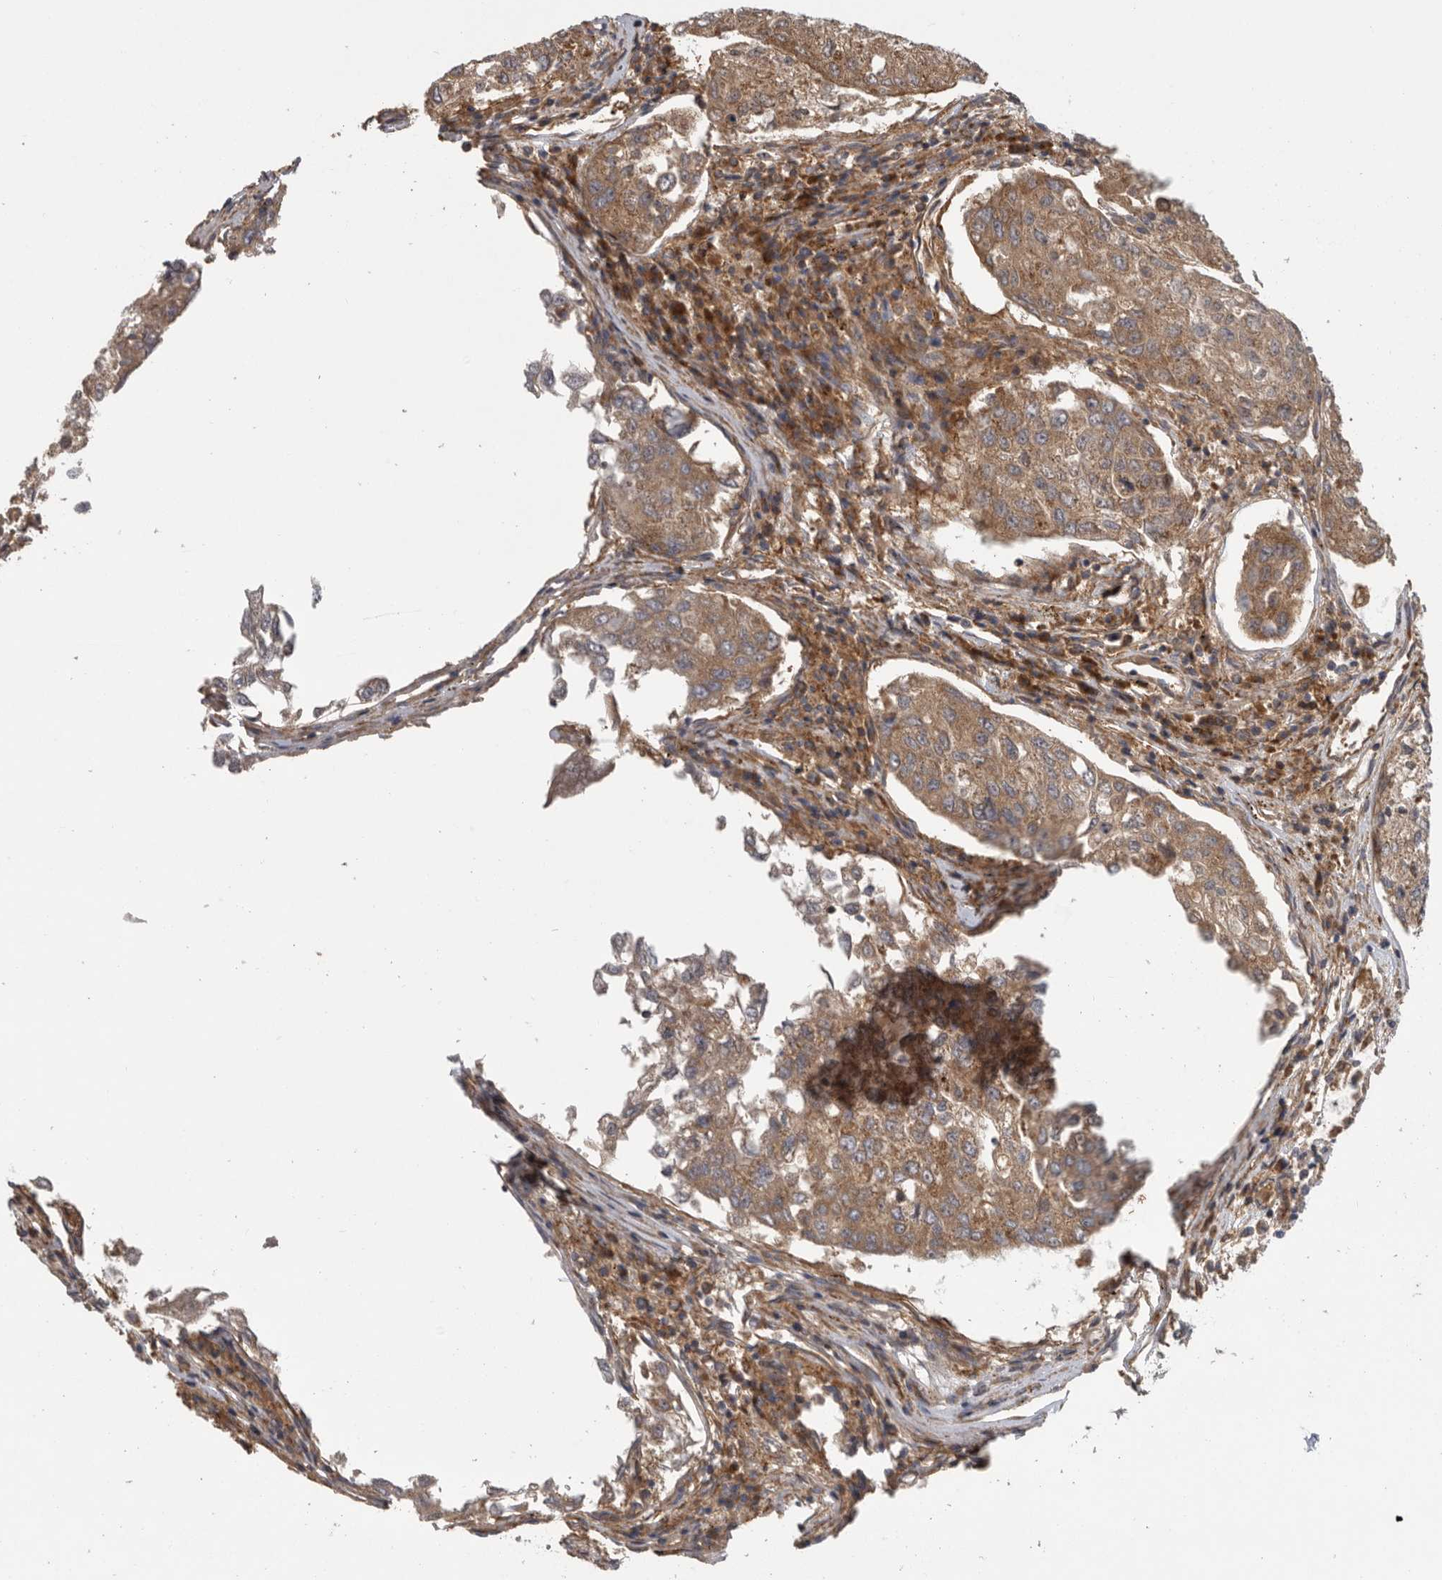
{"staining": {"intensity": "moderate", "quantity": ">75%", "location": "cytoplasmic/membranous"}, "tissue": "urothelial cancer", "cell_type": "Tumor cells", "image_type": "cancer", "snomed": [{"axis": "morphology", "description": "Urothelial carcinoma, High grade"}, {"axis": "topography", "description": "Lymph node"}, {"axis": "topography", "description": "Urinary bladder"}], "caption": "Tumor cells show moderate cytoplasmic/membranous staining in about >75% of cells in urothelial cancer.", "gene": "C1orf109", "patient": {"sex": "male", "age": 51}}